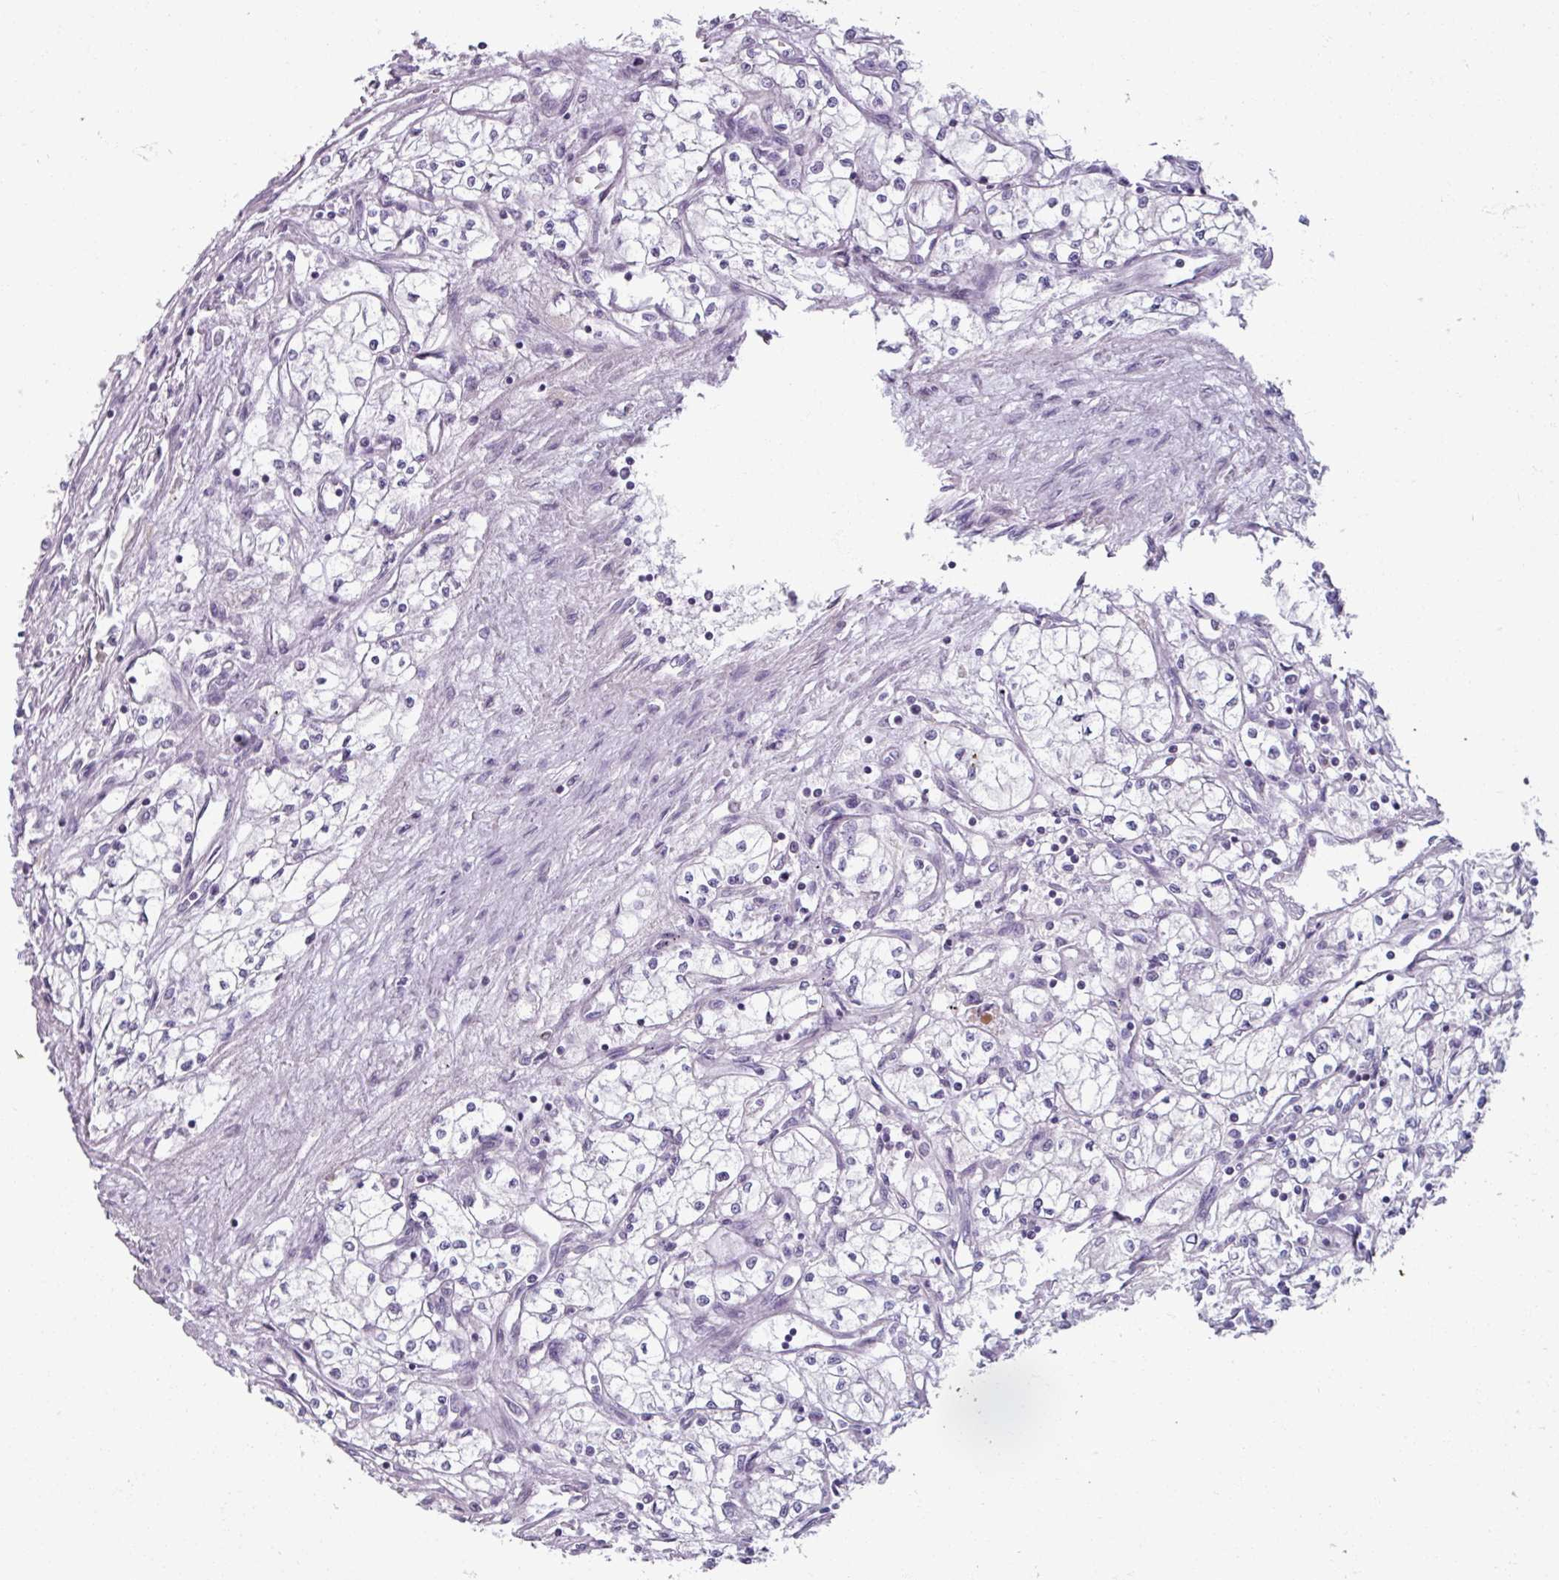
{"staining": {"intensity": "negative", "quantity": "none", "location": "none"}, "tissue": "renal cancer", "cell_type": "Tumor cells", "image_type": "cancer", "snomed": [{"axis": "morphology", "description": "Adenocarcinoma, NOS"}, {"axis": "topography", "description": "Kidney"}], "caption": "DAB immunohistochemical staining of human renal adenocarcinoma reveals no significant positivity in tumor cells.", "gene": "SMIM11", "patient": {"sex": "male", "age": 59}}